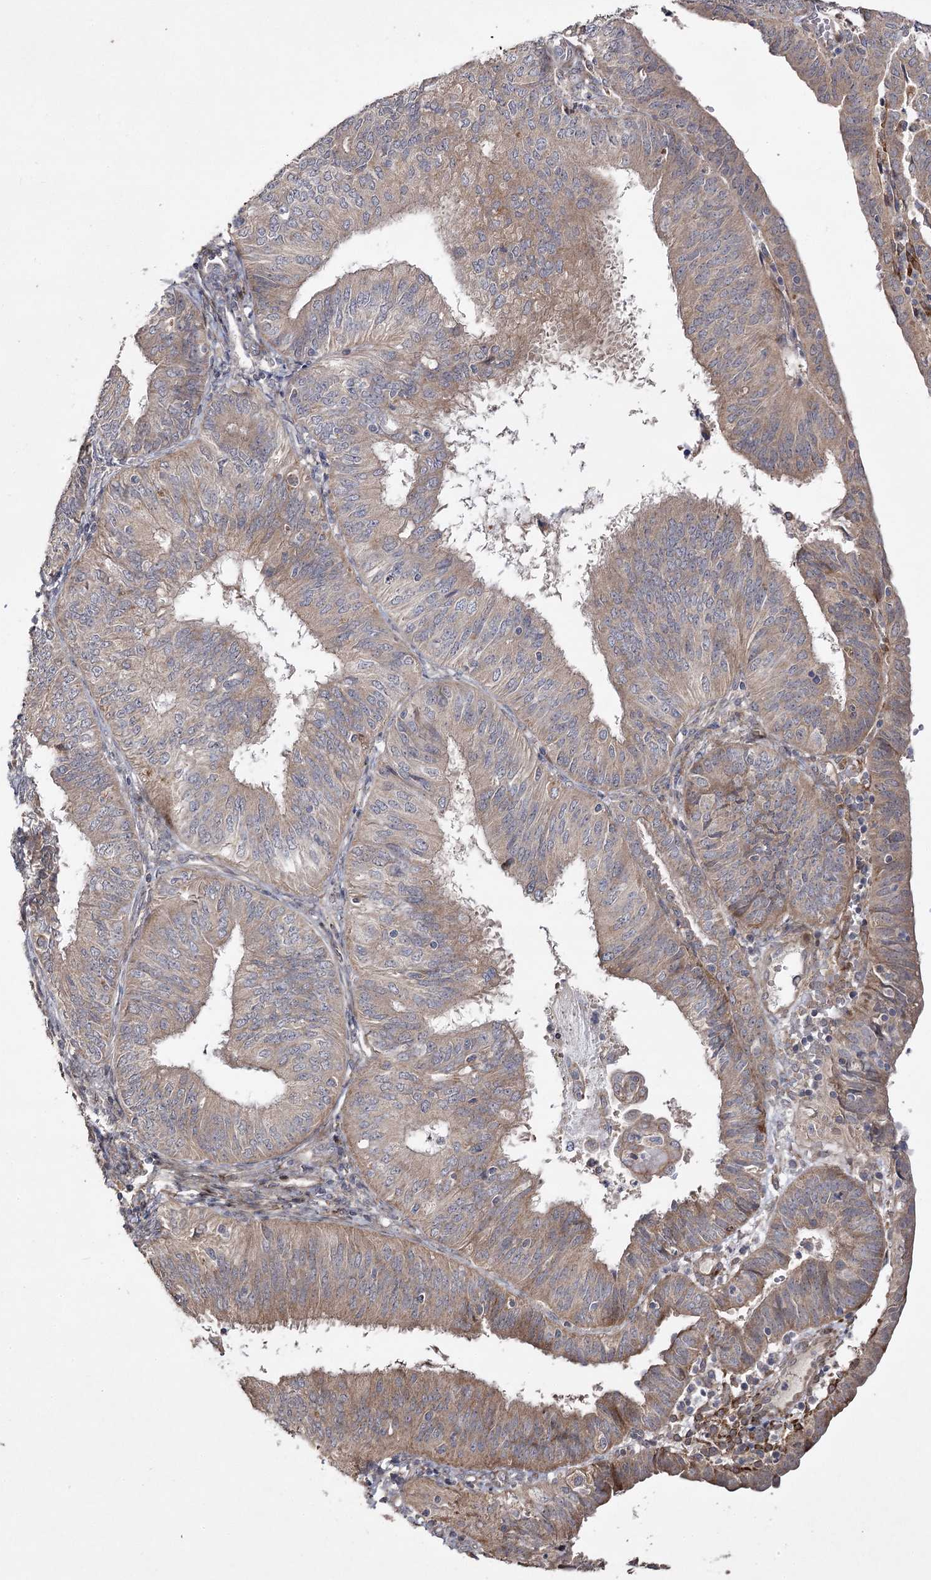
{"staining": {"intensity": "weak", "quantity": "25%-75%", "location": "cytoplasmic/membranous"}, "tissue": "endometrial cancer", "cell_type": "Tumor cells", "image_type": "cancer", "snomed": [{"axis": "morphology", "description": "Adenocarcinoma, NOS"}, {"axis": "topography", "description": "Endometrium"}], "caption": "A photomicrograph of human endometrial adenocarcinoma stained for a protein displays weak cytoplasmic/membranous brown staining in tumor cells. The protein of interest is stained brown, and the nuclei are stained in blue (DAB (3,3'-diaminobenzidine) IHC with brightfield microscopy, high magnification).", "gene": "OBSL1", "patient": {"sex": "female", "age": 58}}